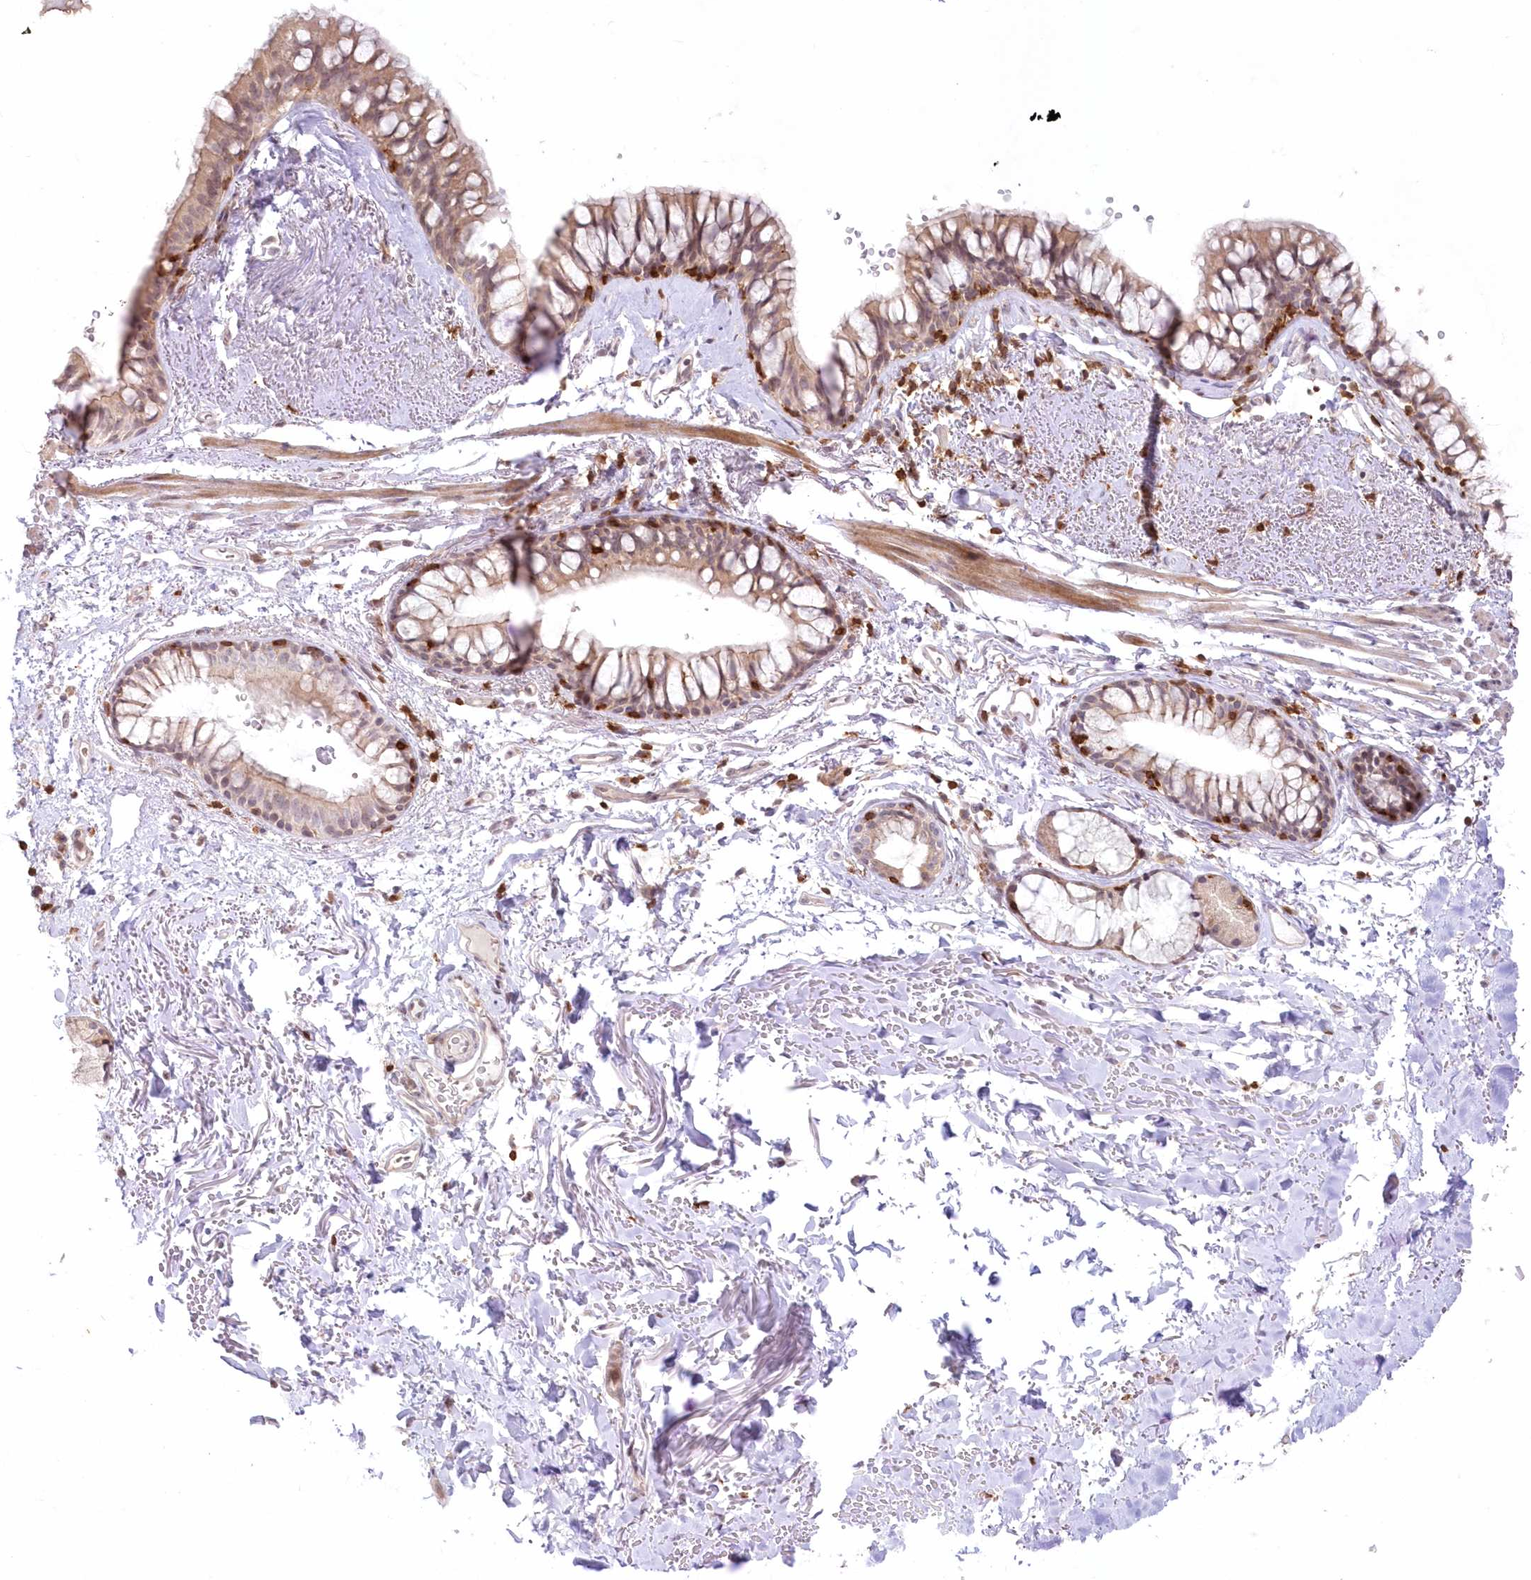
{"staining": {"intensity": "weak", "quantity": ">75%", "location": "cytoplasmic/membranous"}, "tissue": "bronchus", "cell_type": "Respiratory epithelial cells", "image_type": "normal", "snomed": [{"axis": "morphology", "description": "Normal tissue, NOS"}, {"axis": "topography", "description": "Cartilage tissue"}, {"axis": "topography", "description": "Bronchus"}], "caption": "Immunohistochemistry of benign human bronchus displays low levels of weak cytoplasmic/membranous expression in about >75% of respiratory epithelial cells. (IHC, brightfield microscopy, high magnification).", "gene": "MTMR3", "patient": {"sex": "female", "age": 73}}